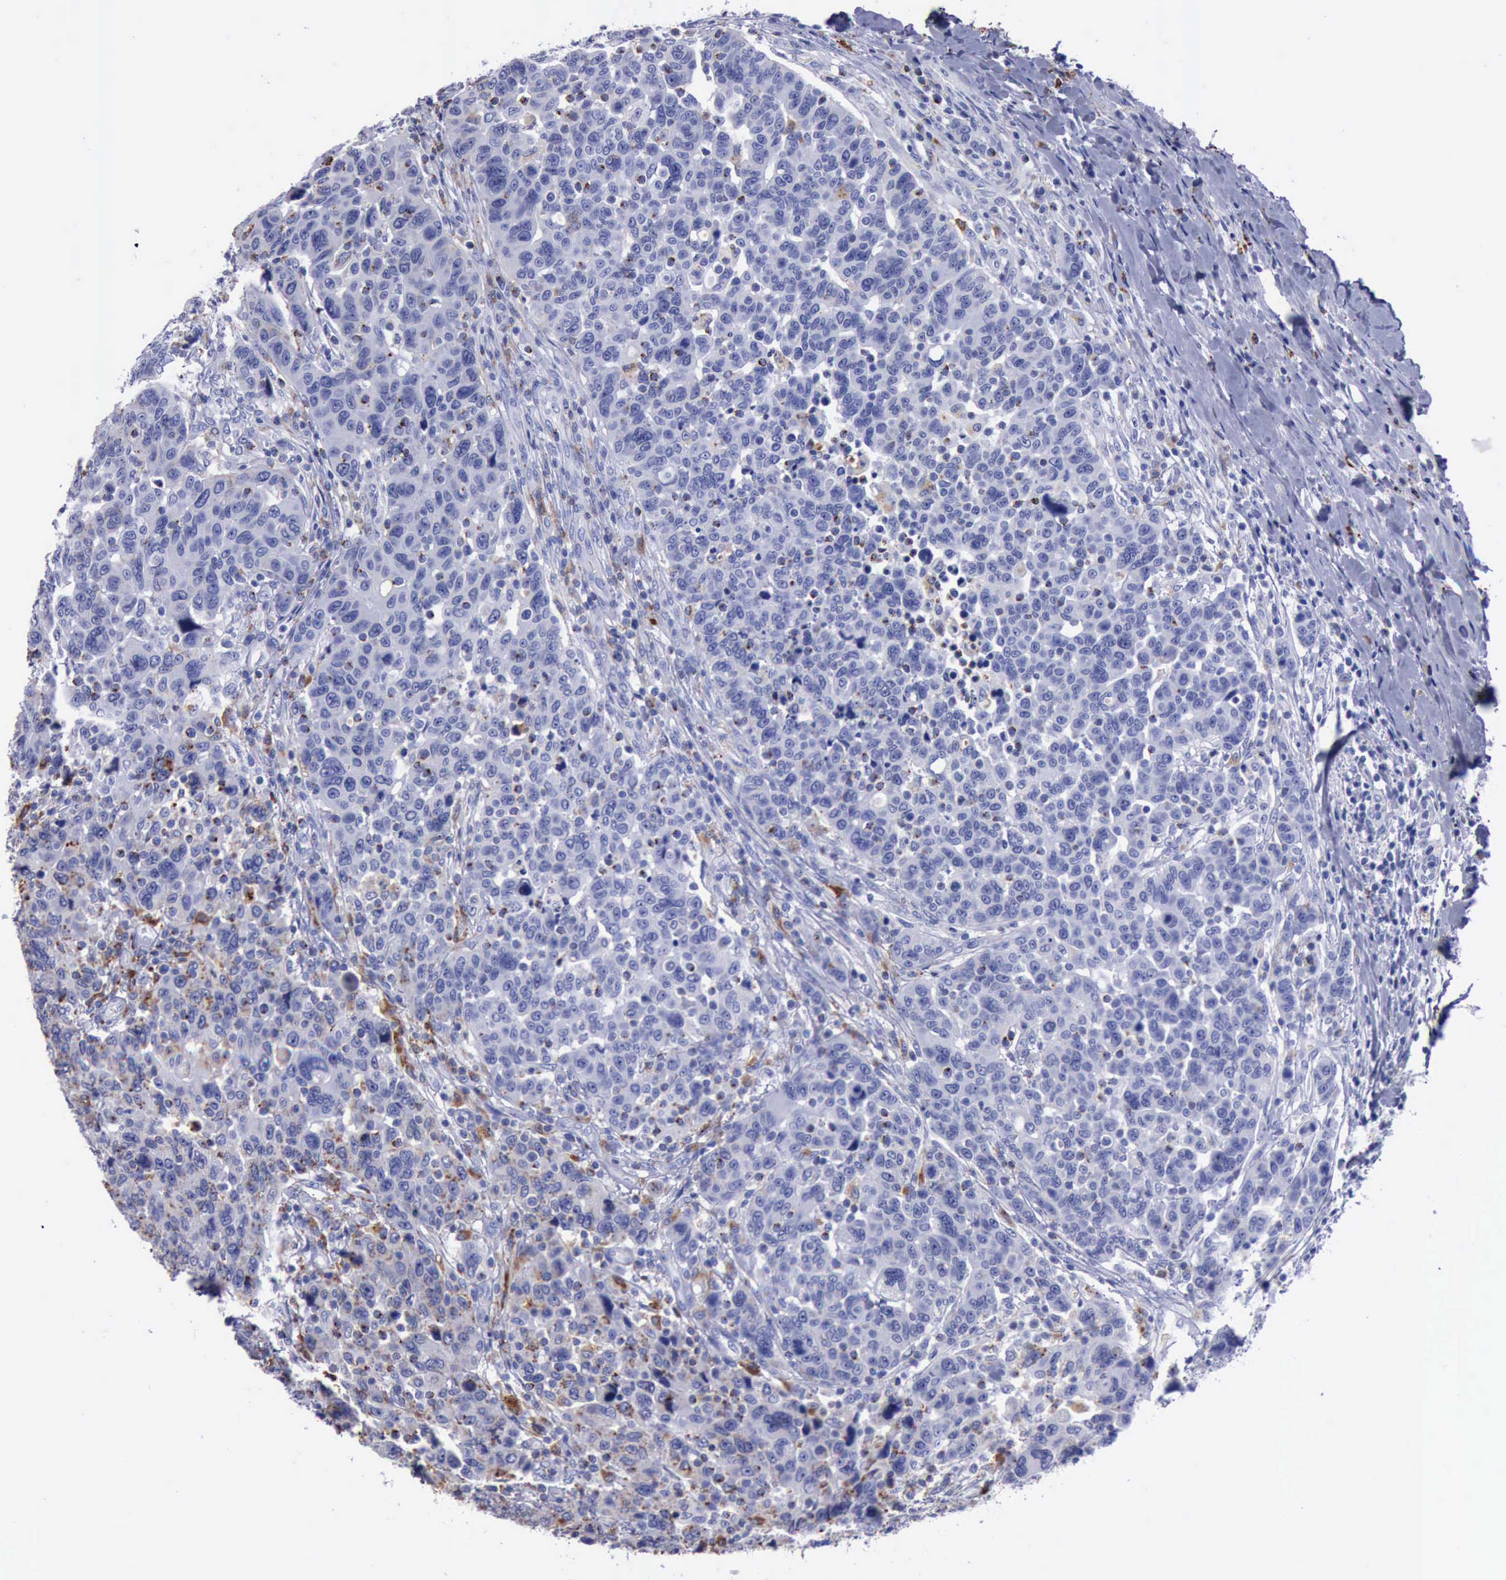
{"staining": {"intensity": "weak", "quantity": "<25%", "location": "cytoplasmic/membranous"}, "tissue": "breast cancer", "cell_type": "Tumor cells", "image_type": "cancer", "snomed": [{"axis": "morphology", "description": "Duct carcinoma"}, {"axis": "topography", "description": "Breast"}], "caption": "This is an immunohistochemistry (IHC) photomicrograph of breast cancer (invasive ductal carcinoma). There is no staining in tumor cells.", "gene": "CTSD", "patient": {"sex": "female", "age": 37}}